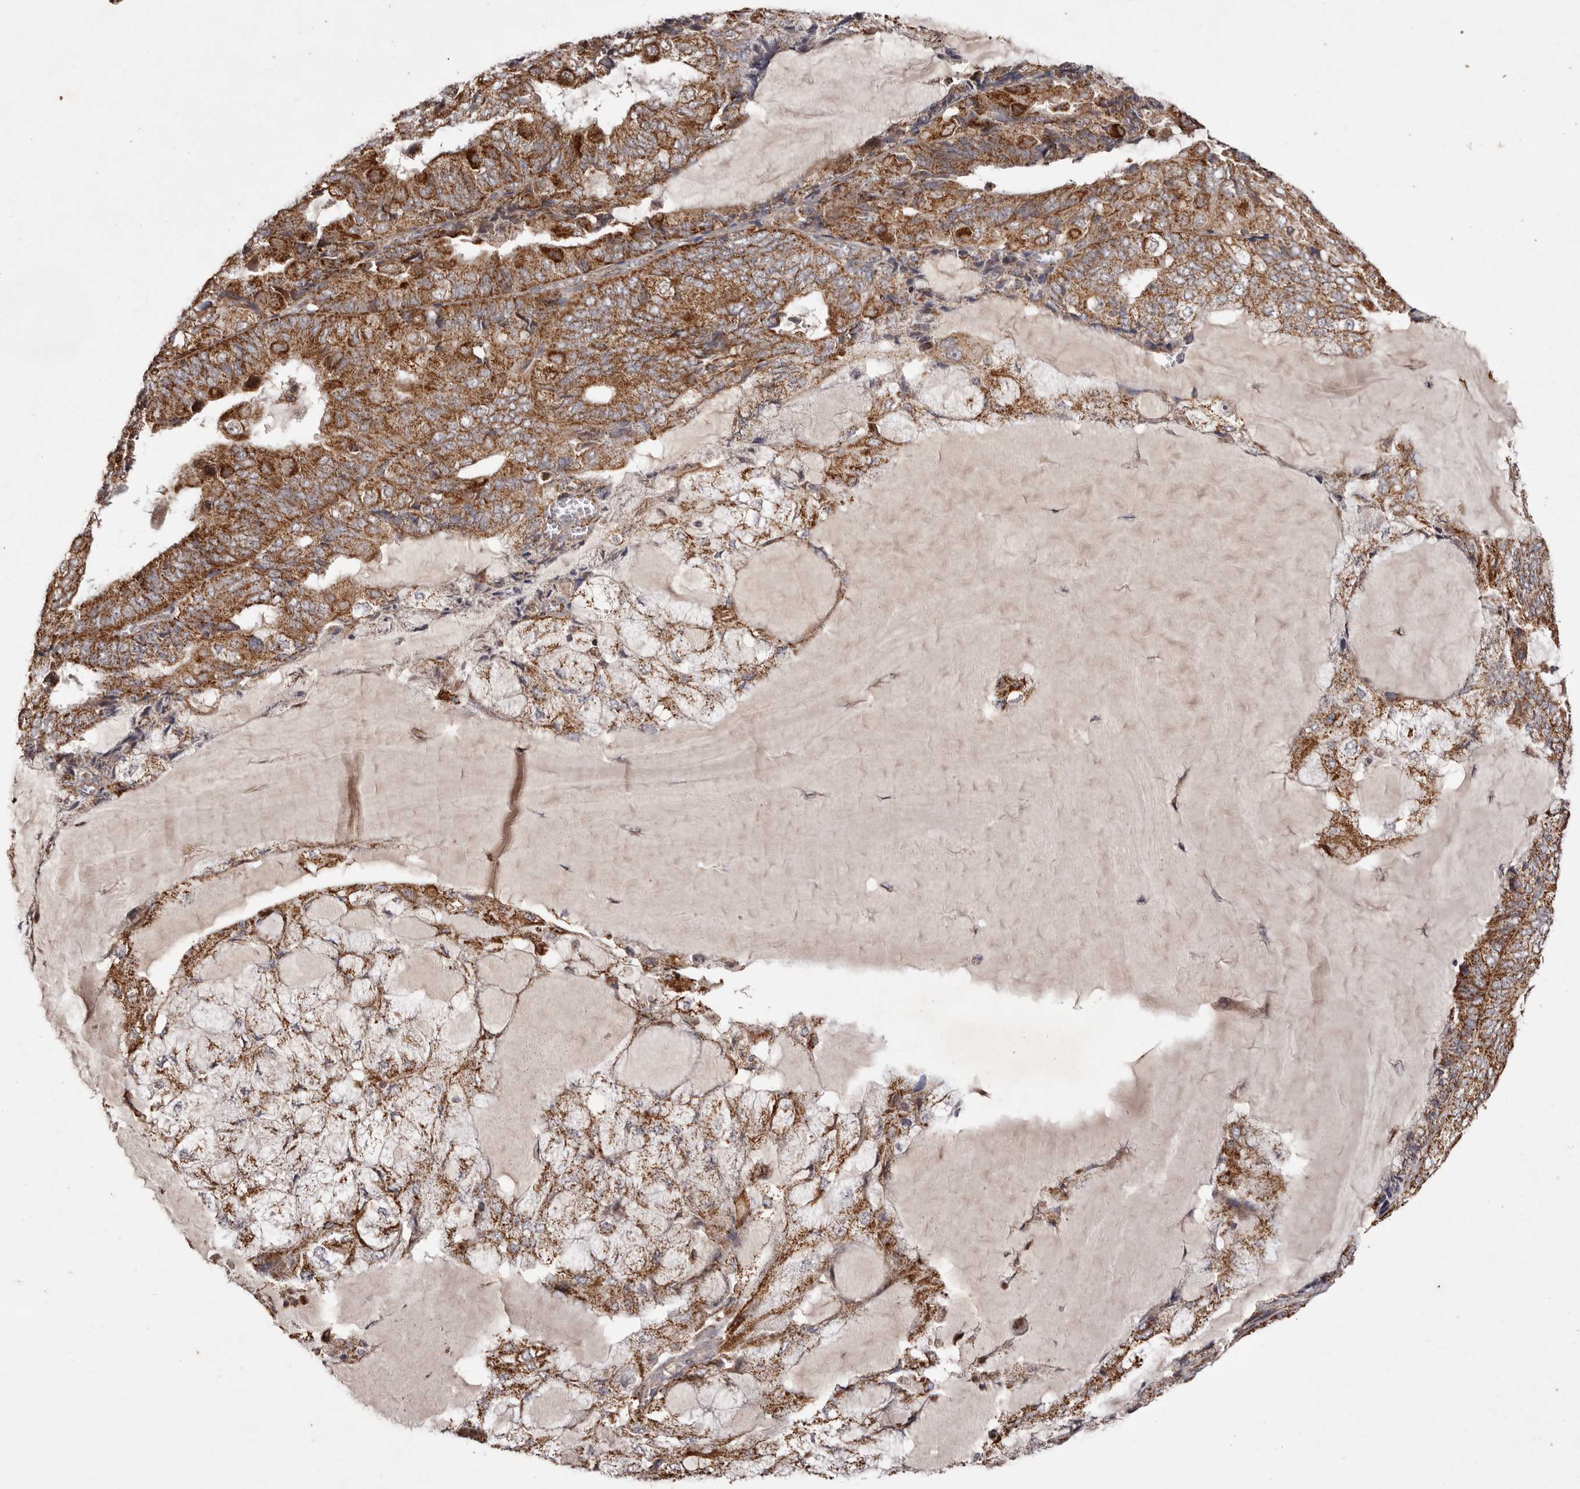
{"staining": {"intensity": "moderate", "quantity": ">75%", "location": "cytoplasmic/membranous"}, "tissue": "endometrial cancer", "cell_type": "Tumor cells", "image_type": "cancer", "snomed": [{"axis": "morphology", "description": "Adenocarcinoma, NOS"}, {"axis": "topography", "description": "Endometrium"}], "caption": "IHC of human endometrial adenocarcinoma demonstrates medium levels of moderate cytoplasmic/membranous expression in about >75% of tumor cells.", "gene": "CPLANE2", "patient": {"sex": "female", "age": 81}}